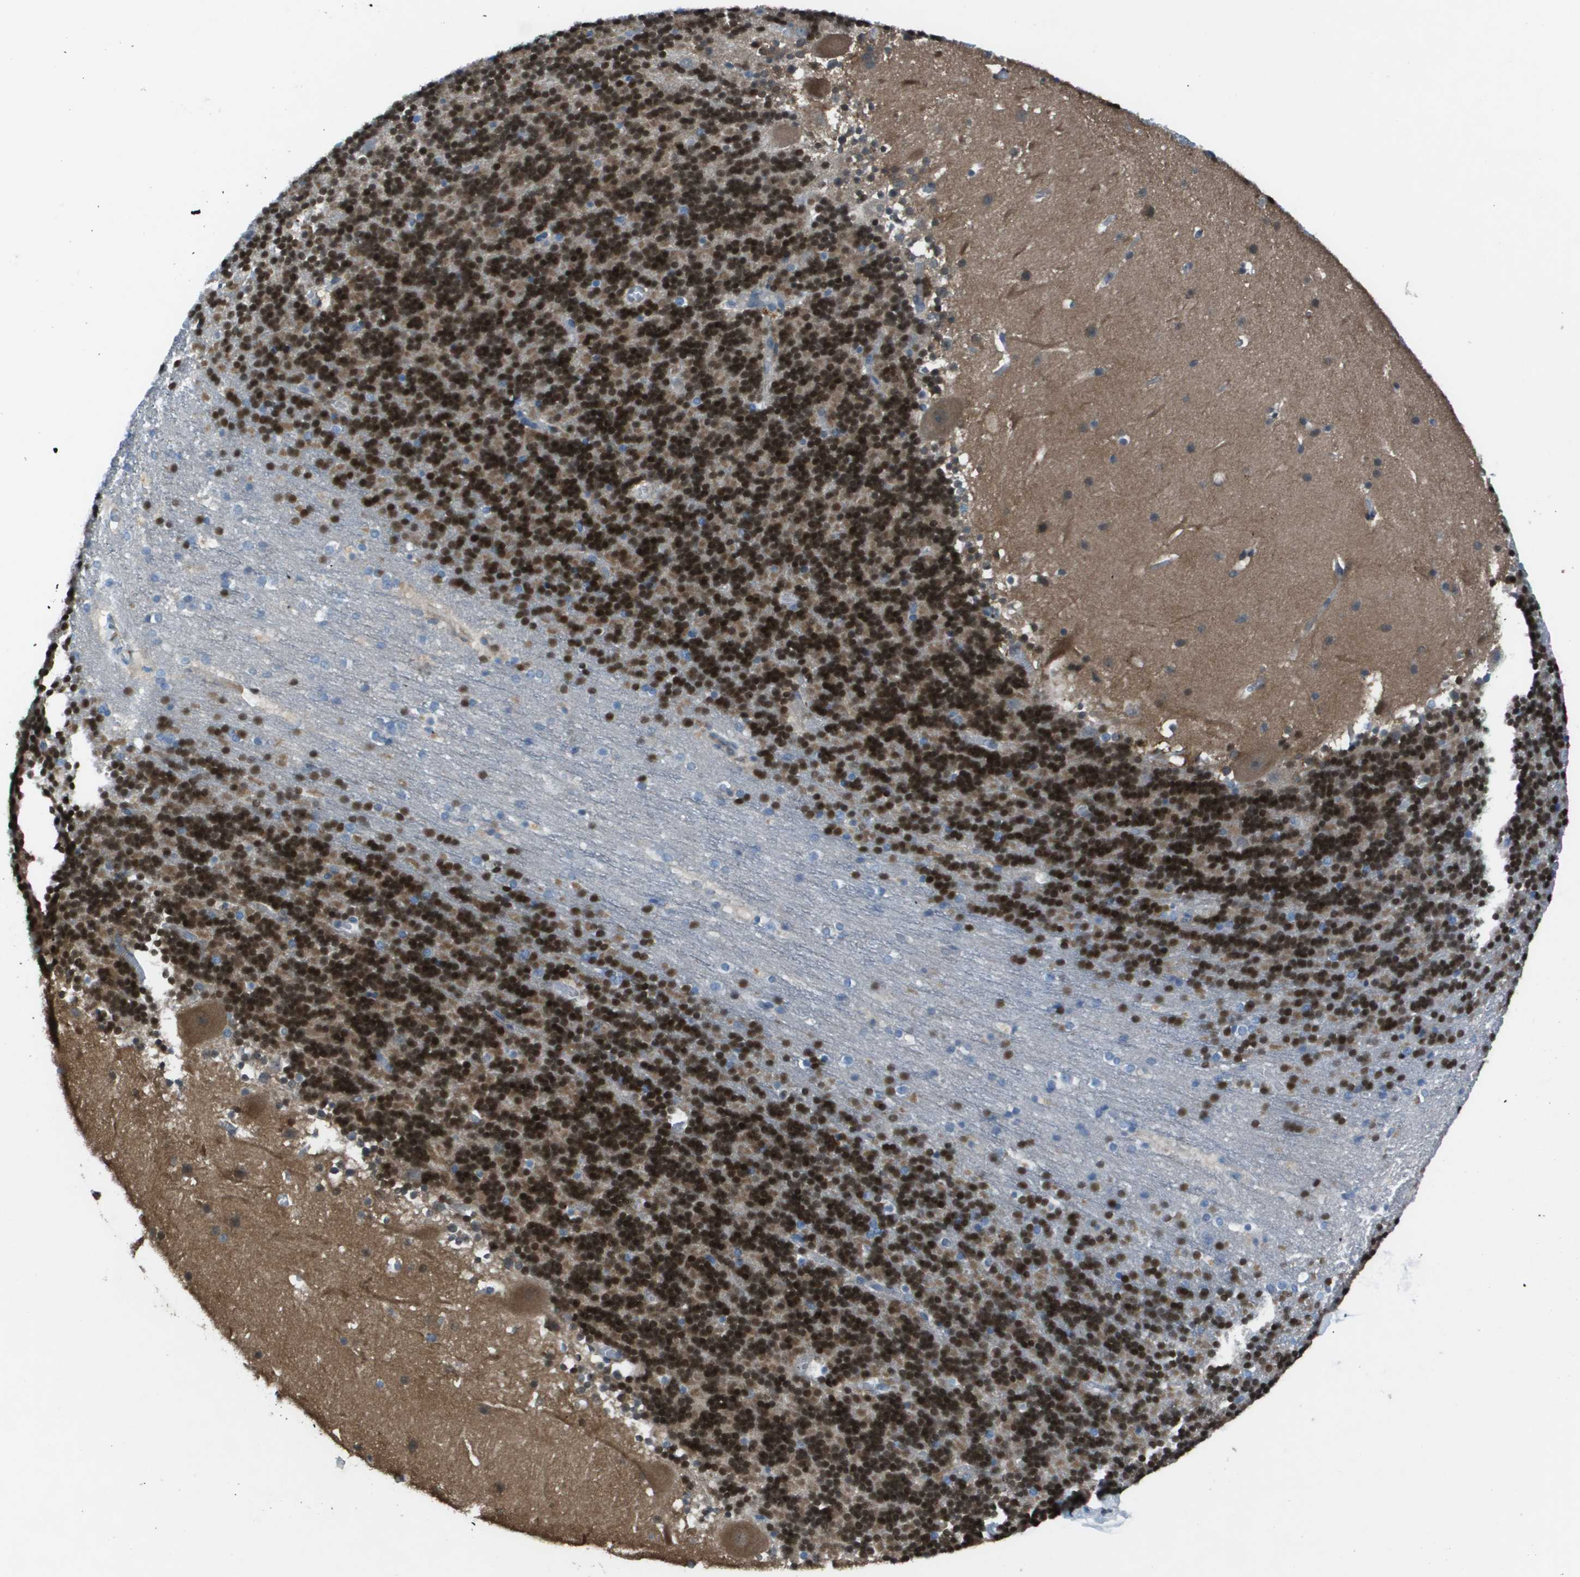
{"staining": {"intensity": "strong", "quantity": ">75%", "location": "nuclear"}, "tissue": "cerebellum", "cell_type": "Cells in granular layer", "image_type": "normal", "snomed": [{"axis": "morphology", "description": "Normal tissue, NOS"}, {"axis": "topography", "description": "Cerebellum"}], "caption": "Protein expression analysis of benign cerebellum shows strong nuclear expression in approximately >75% of cells in granular layer.", "gene": "CAMK4", "patient": {"sex": "male", "age": 45}}